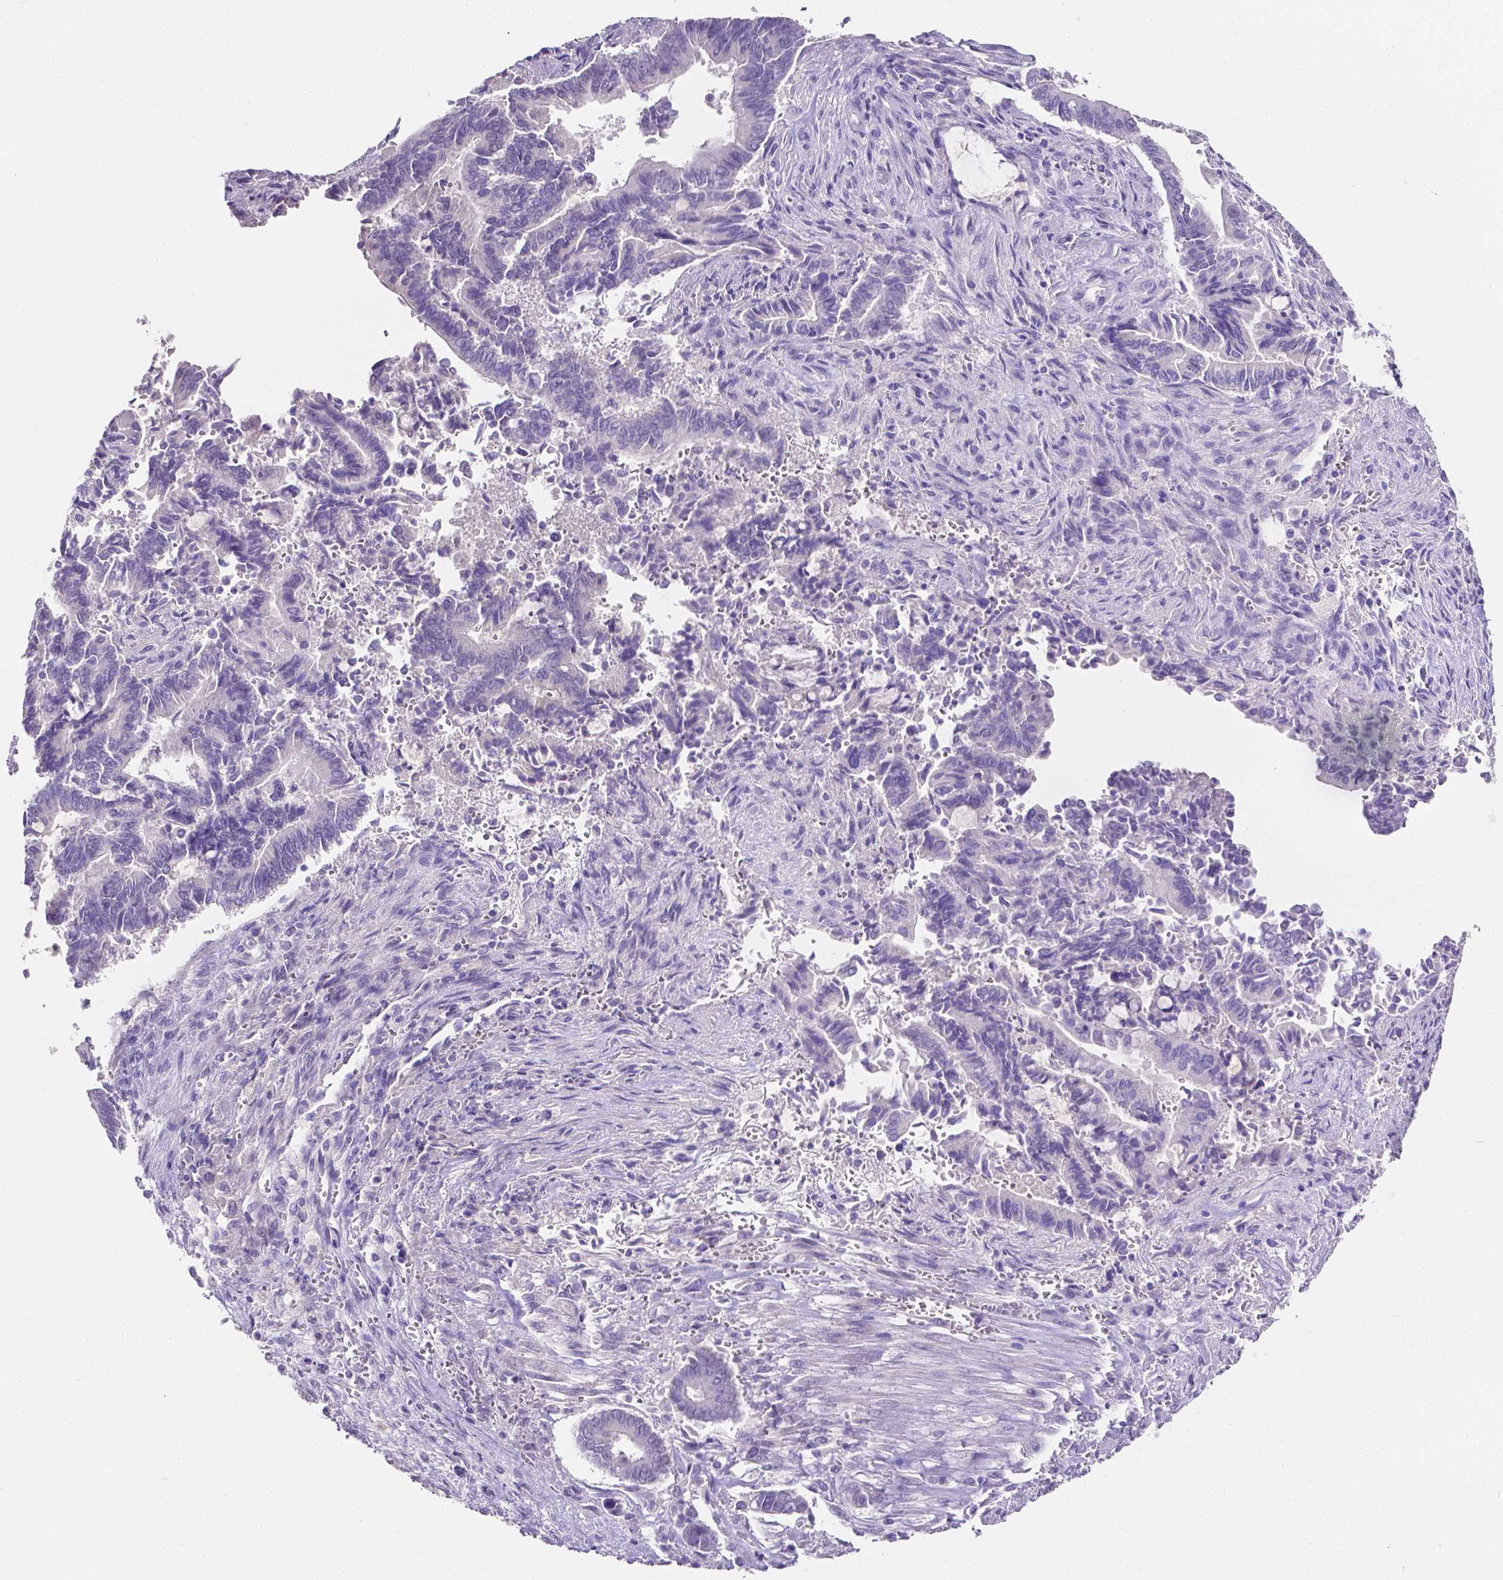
{"staining": {"intensity": "negative", "quantity": "none", "location": "none"}, "tissue": "pancreatic cancer", "cell_type": "Tumor cells", "image_type": "cancer", "snomed": [{"axis": "morphology", "description": "Adenocarcinoma, NOS"}, {"axis": "topography", "description": "Pancreas"}], "caption": "This is an IHC photomicrograph of adenocarcinoma (pancreatic). There is no staining in tumor cells.", "gene": "SLC22A2", "patient": {"sex": "male", "age": 68}}